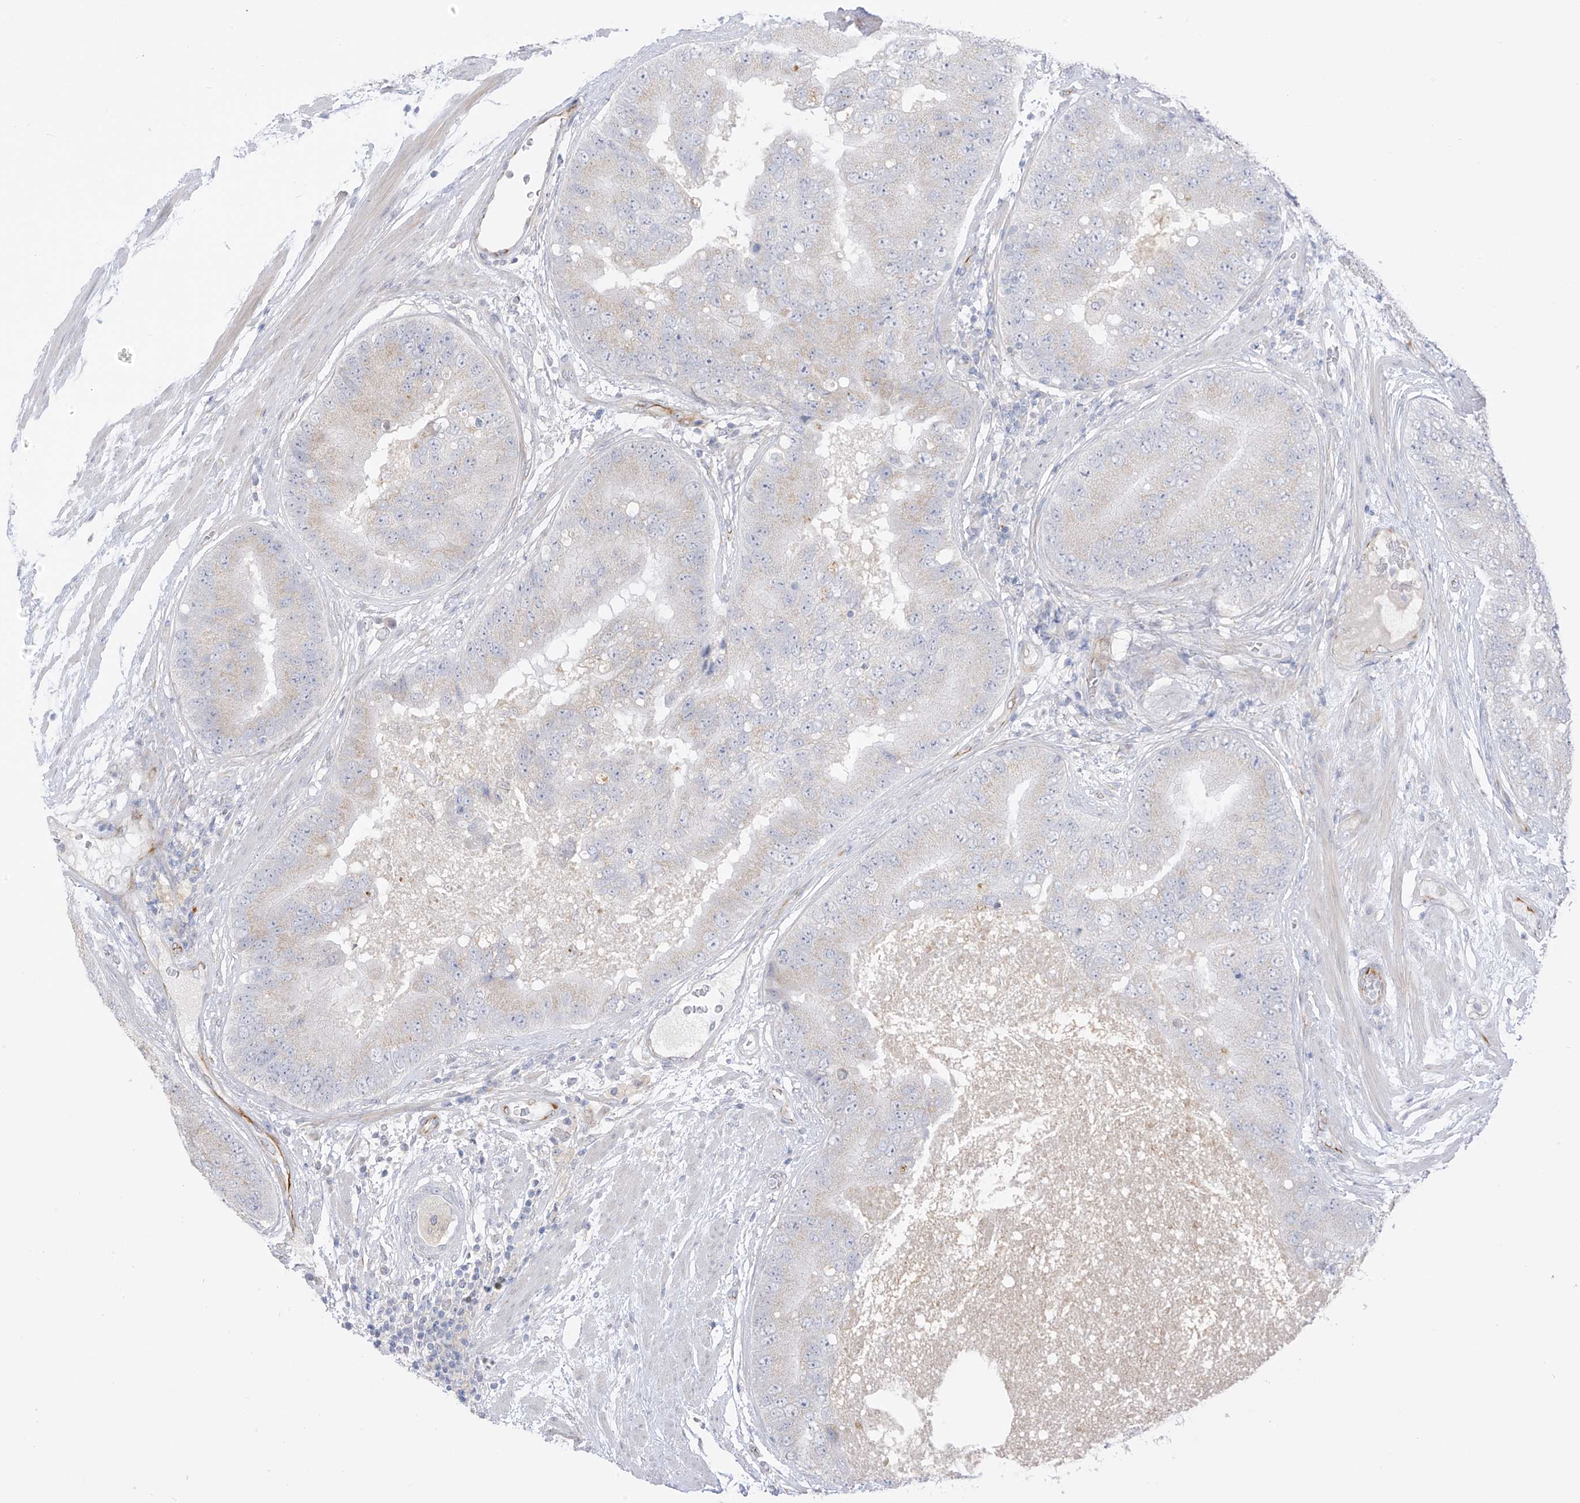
{"staining": {"intensity": "negative", "quantity": "none", "location": "none"}, "tissue": "prostate cancer", "cell_type": "Tumor cells", "image_type": "cancer", "snomed": [{"axis": "morphology", "description": "Adenocarcinoma, High grade"}, {"axis": "topography", "description": "Prostate"}], "caption": "A histopathology image of prostate cancer stained for a protein shows no brown staining in tumor cells.", "gene": "HS6ST2", "patient": {"sex": "male", "age": 70}}